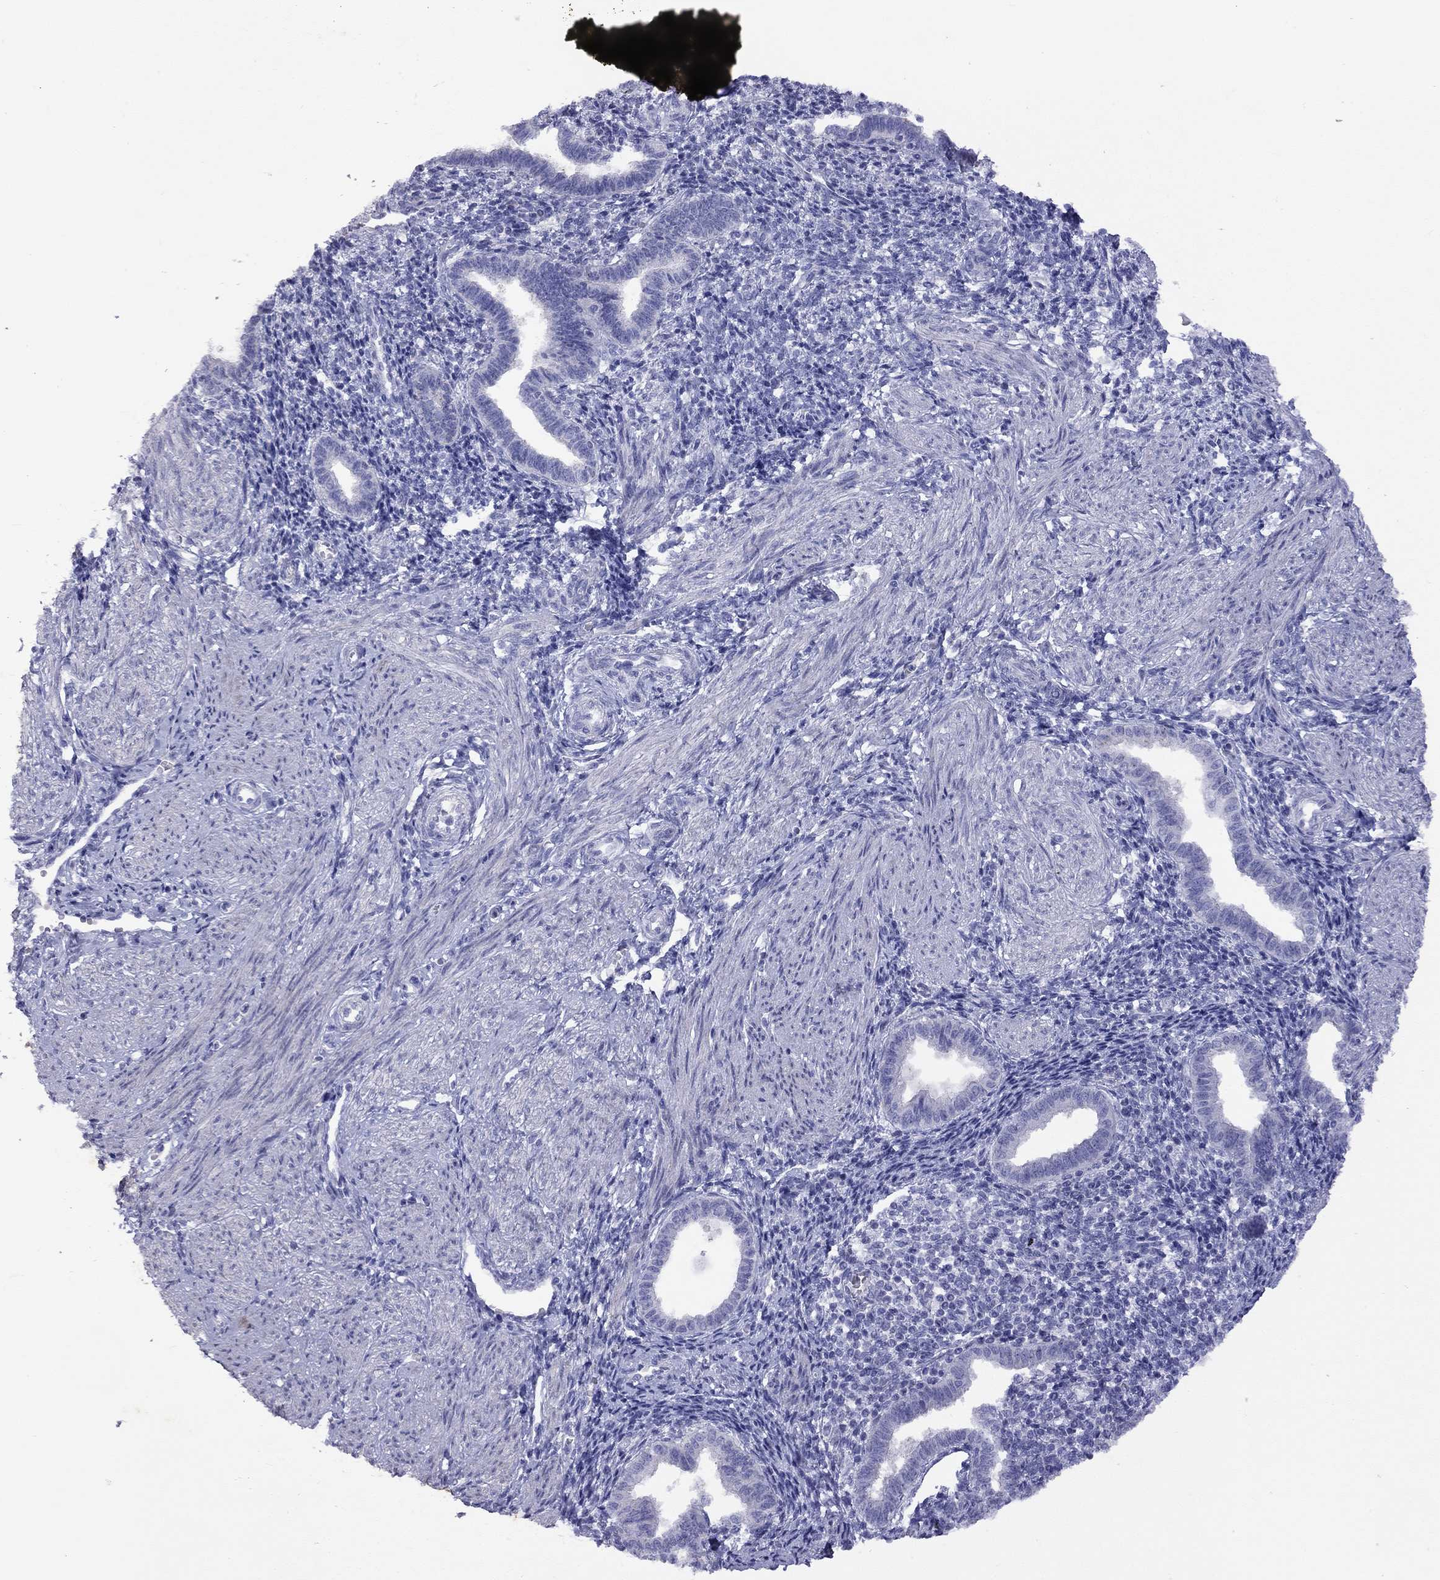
{"staining": {"intensity": "negative", "quantity": "none", "location": "none"}, "tissue": "endometrium", "cell_type": "Cells in endometrial stroma", "image_type": "normal", "snomed": [{"axis": "morphology", "description": "Normal tissue, NOS"}, {"axis": "topography", "description": "Endometrium"}], "caption": "The histopathology image reveals no staining of cells in endometrial stroma in normal endometrium.", "gene": "GNAT3", "patient": {"sex": "female", "age": 37}}